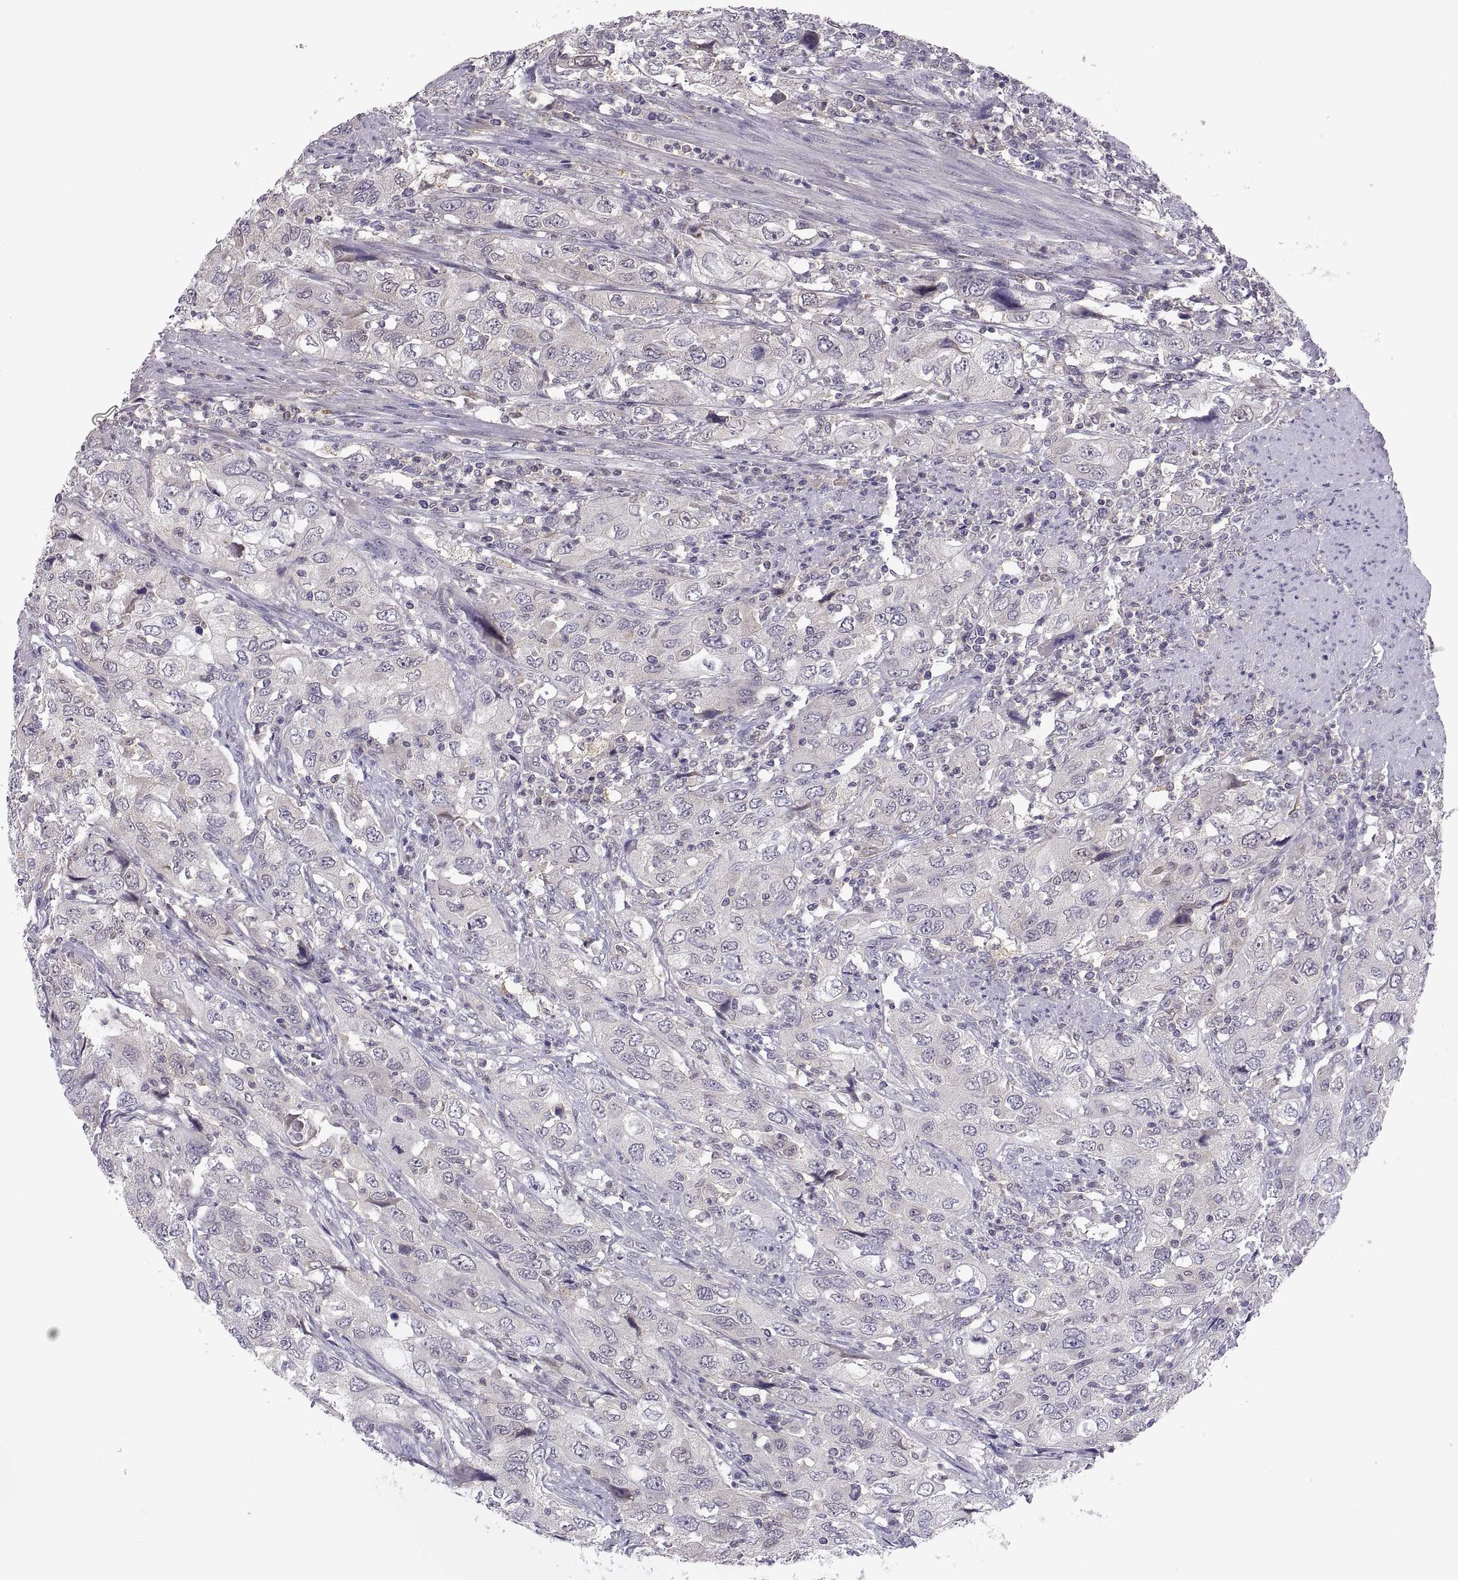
{"staining": {"intensity": "negative", "quantity": "none", "location": "none"}, "tissue": "urothelial cancer", "cell_type": "Tumor cells", "image_type": "cancer", "snomed": [{"axis": "morphology", "description": "Urothelial carcinoma, High grade"}, {"axis": "topography", "description": "Urinary bladder"}], "caption": "Immunohistochemistry histopathology image of urothelial cancer stained for a protein (brown), which displays no staining in tumor cells.", "gene": "FGF9", "patient": {"sex": "male", "age": 76}}